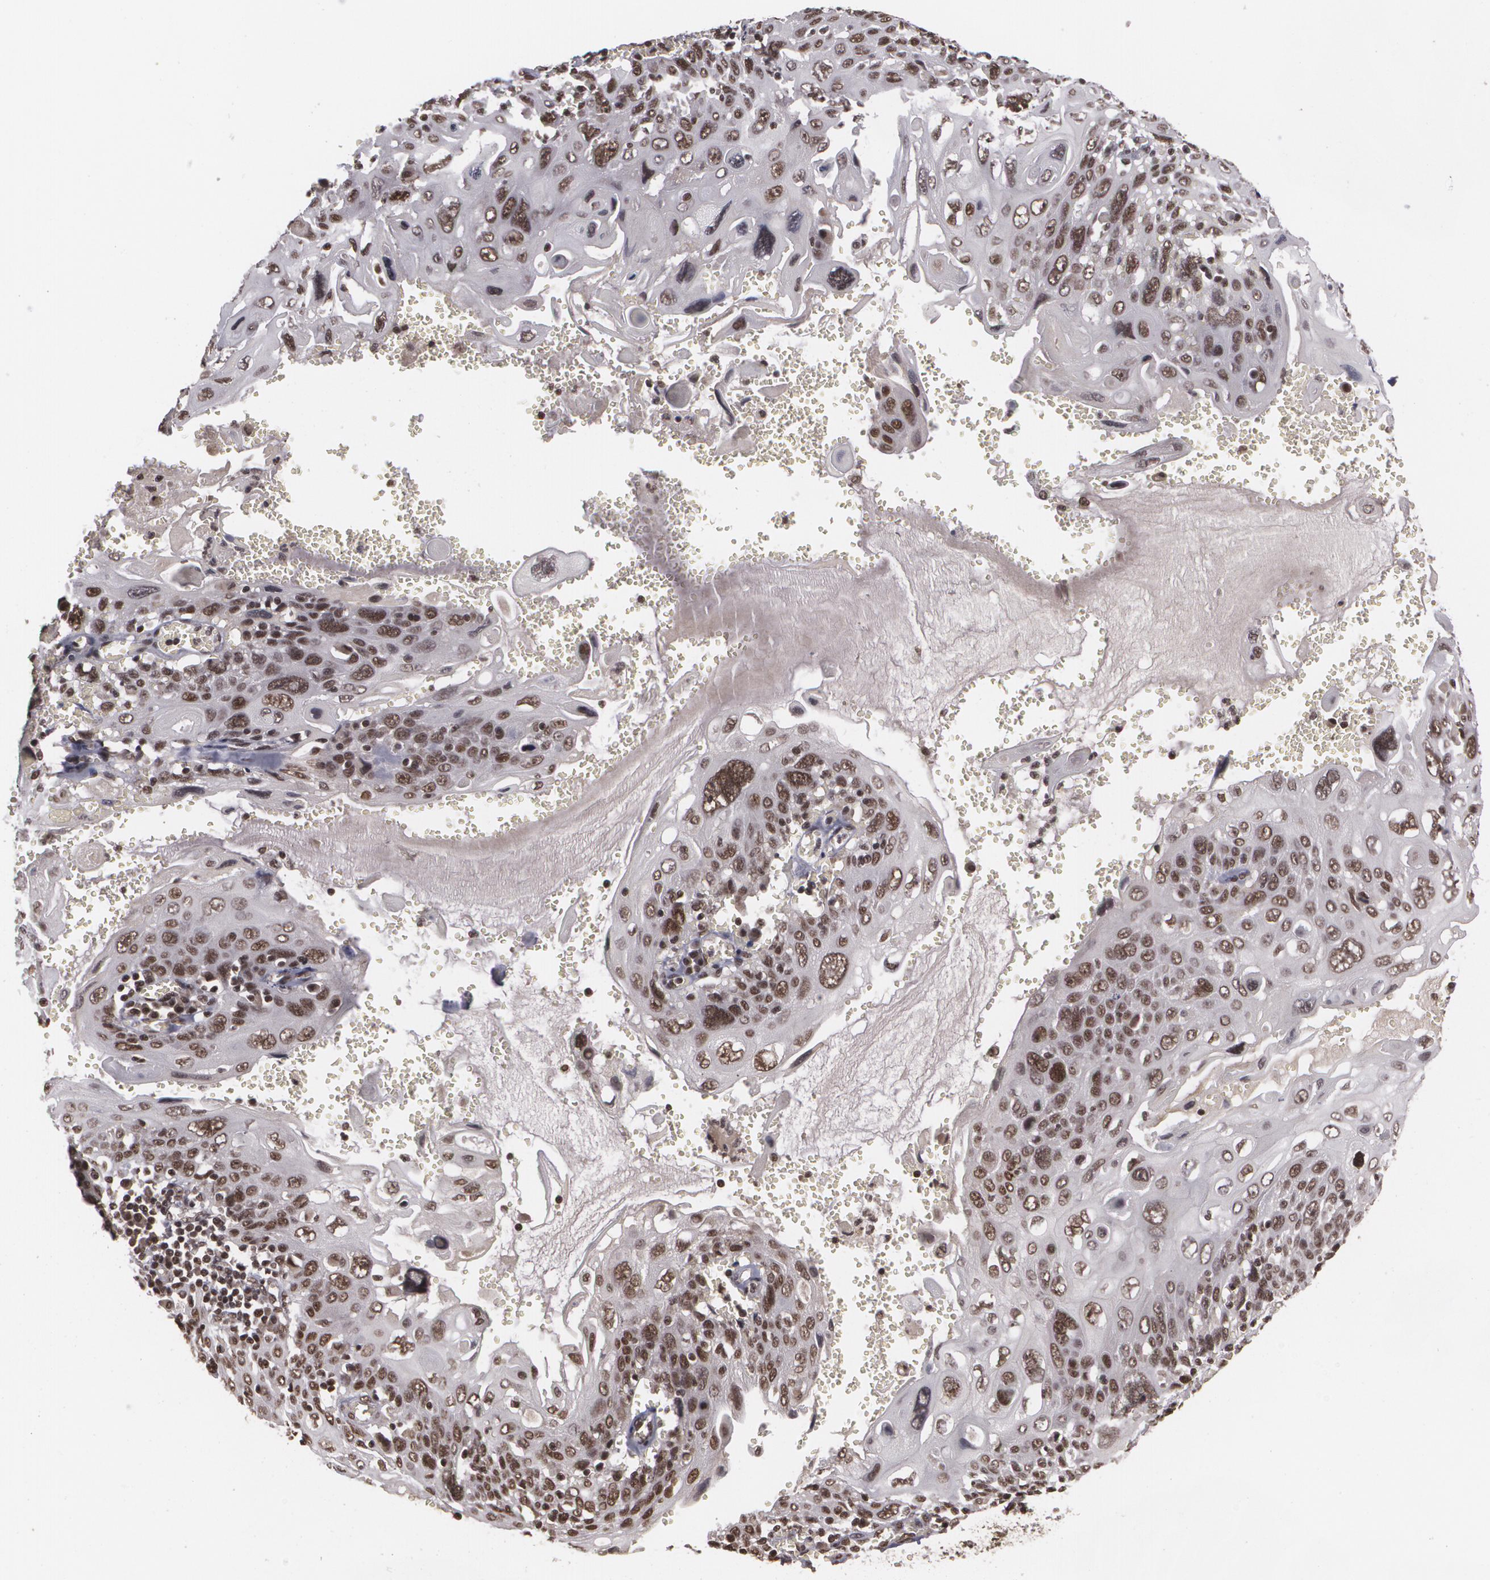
{"staining": {"intensity": "moderate", "quantity": ">75%", "location": "nuclear"}, "tissue": "cervical cancer", "cell_type": "Tumor cells", "image_type": "cancer", "snomed": [{"axis": "morphology", "description": "Squamous cell carcinoma, NOS"}, {"axis": "topography", "description": "Cervix"}], "caption": "A histopathology image of human cervical cancer (squamous cell carcinoma) stained for a protein exhibits moderate nuclear brown staining in tumor cells. The protein of interest is shown in brown color, while the nuclei are stained blue.", "gene": "RXRB", "patient": {"sex": "female", "age": 54}}